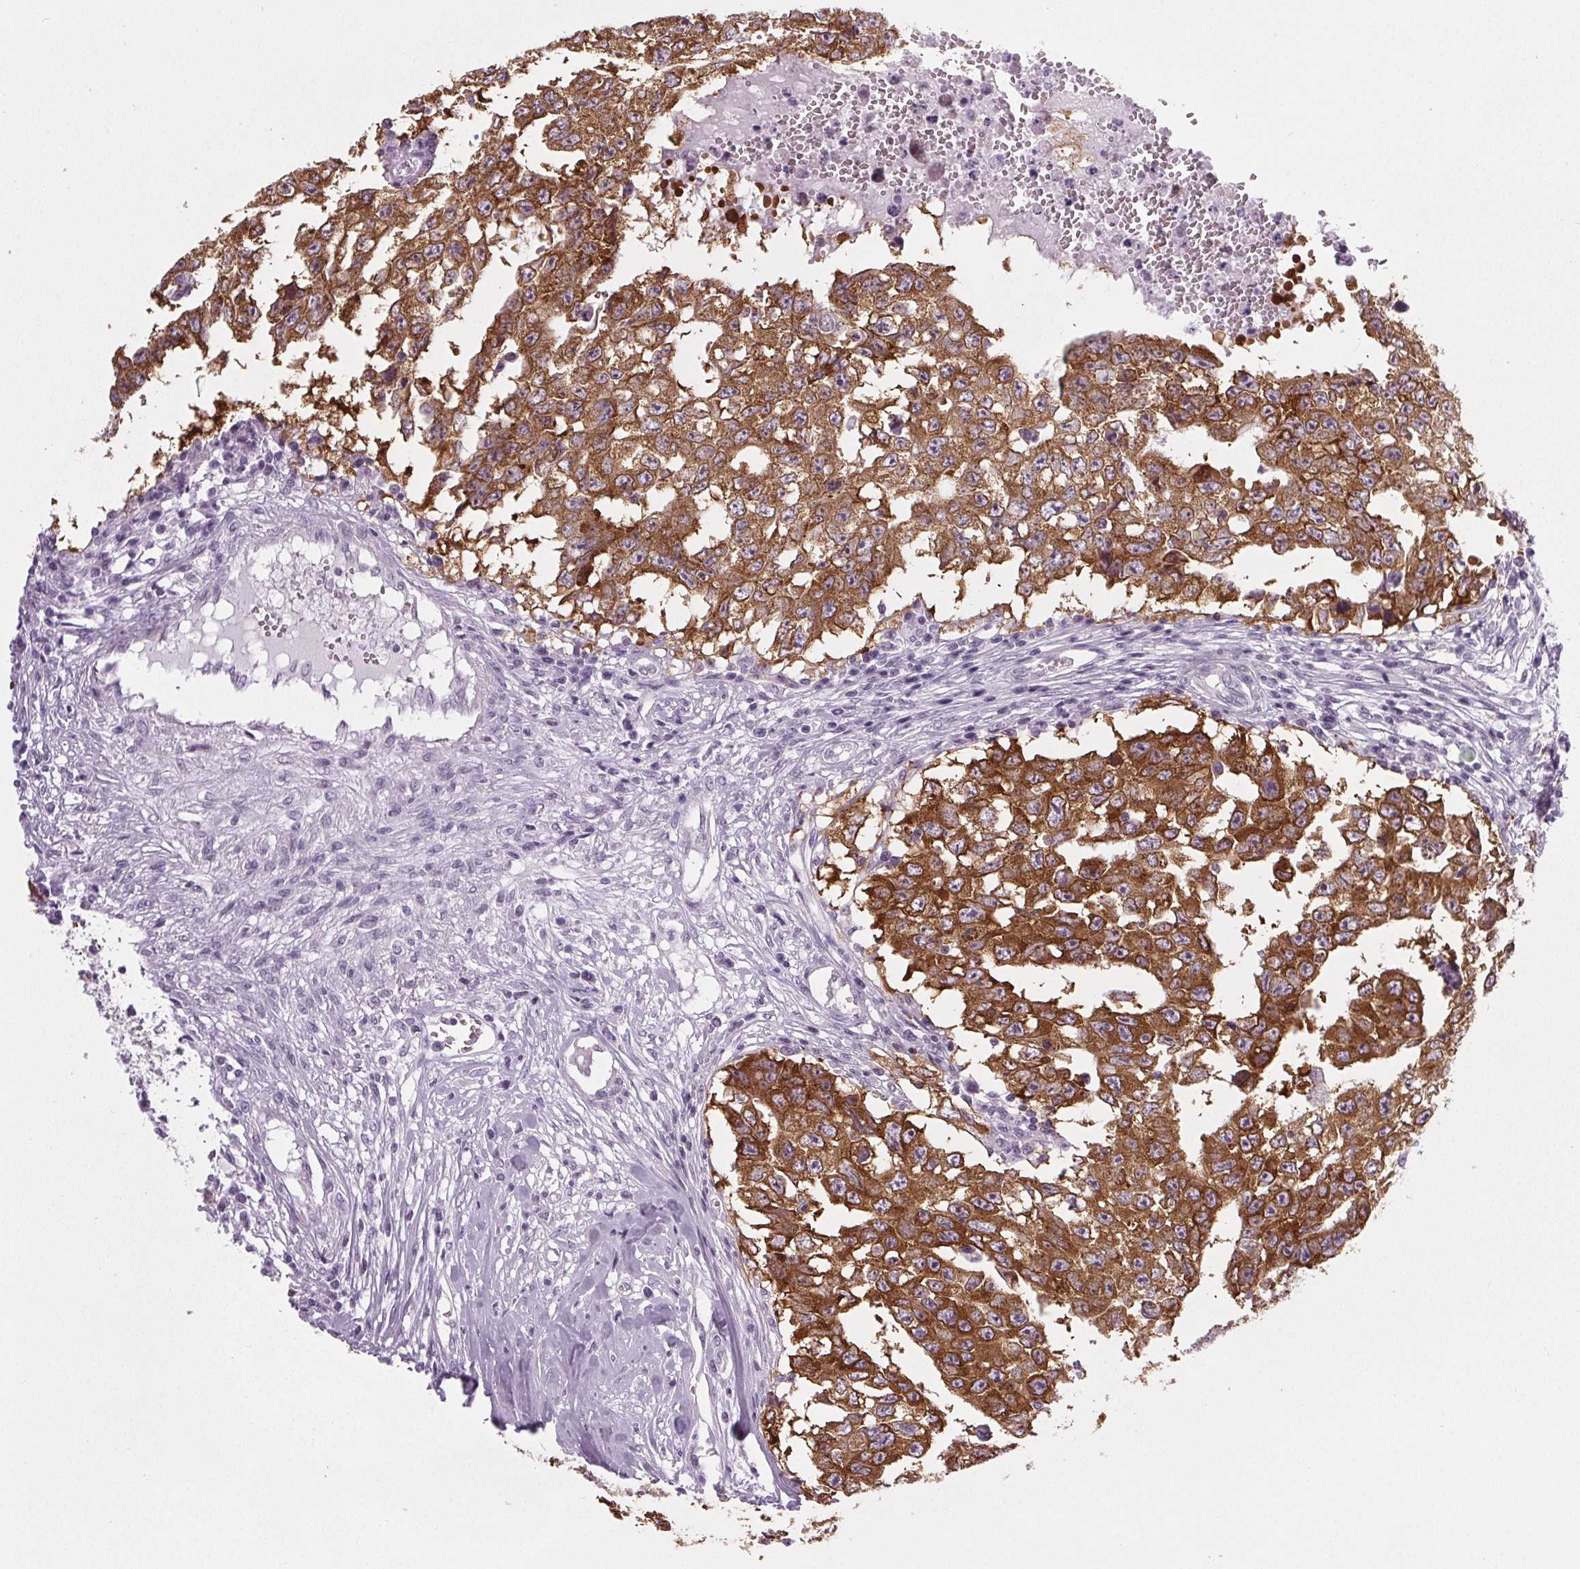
{"staining": {"intensity": "strong", "quantity": ">75%", "location": "cytoplasmic/membranous"}, "tissue": "testis cancer", "cell_type": "Tumor cells", "image_type": "cancer", "snomed": [{"axis": "morphology", "description": "Carcinoma, Embryonal, NOS"}, {"axis": "topography", "description": "Testis"}], "caption": "Embryonal carcinoma (testis) stained with immunohistochemistry (IHC) demonstrates strong cytoplasmic/membranous positivity in approximately >75% of tumor cells.", "gene": "IGF2BP1", "patient": {"sex": "male", "age": 36}}